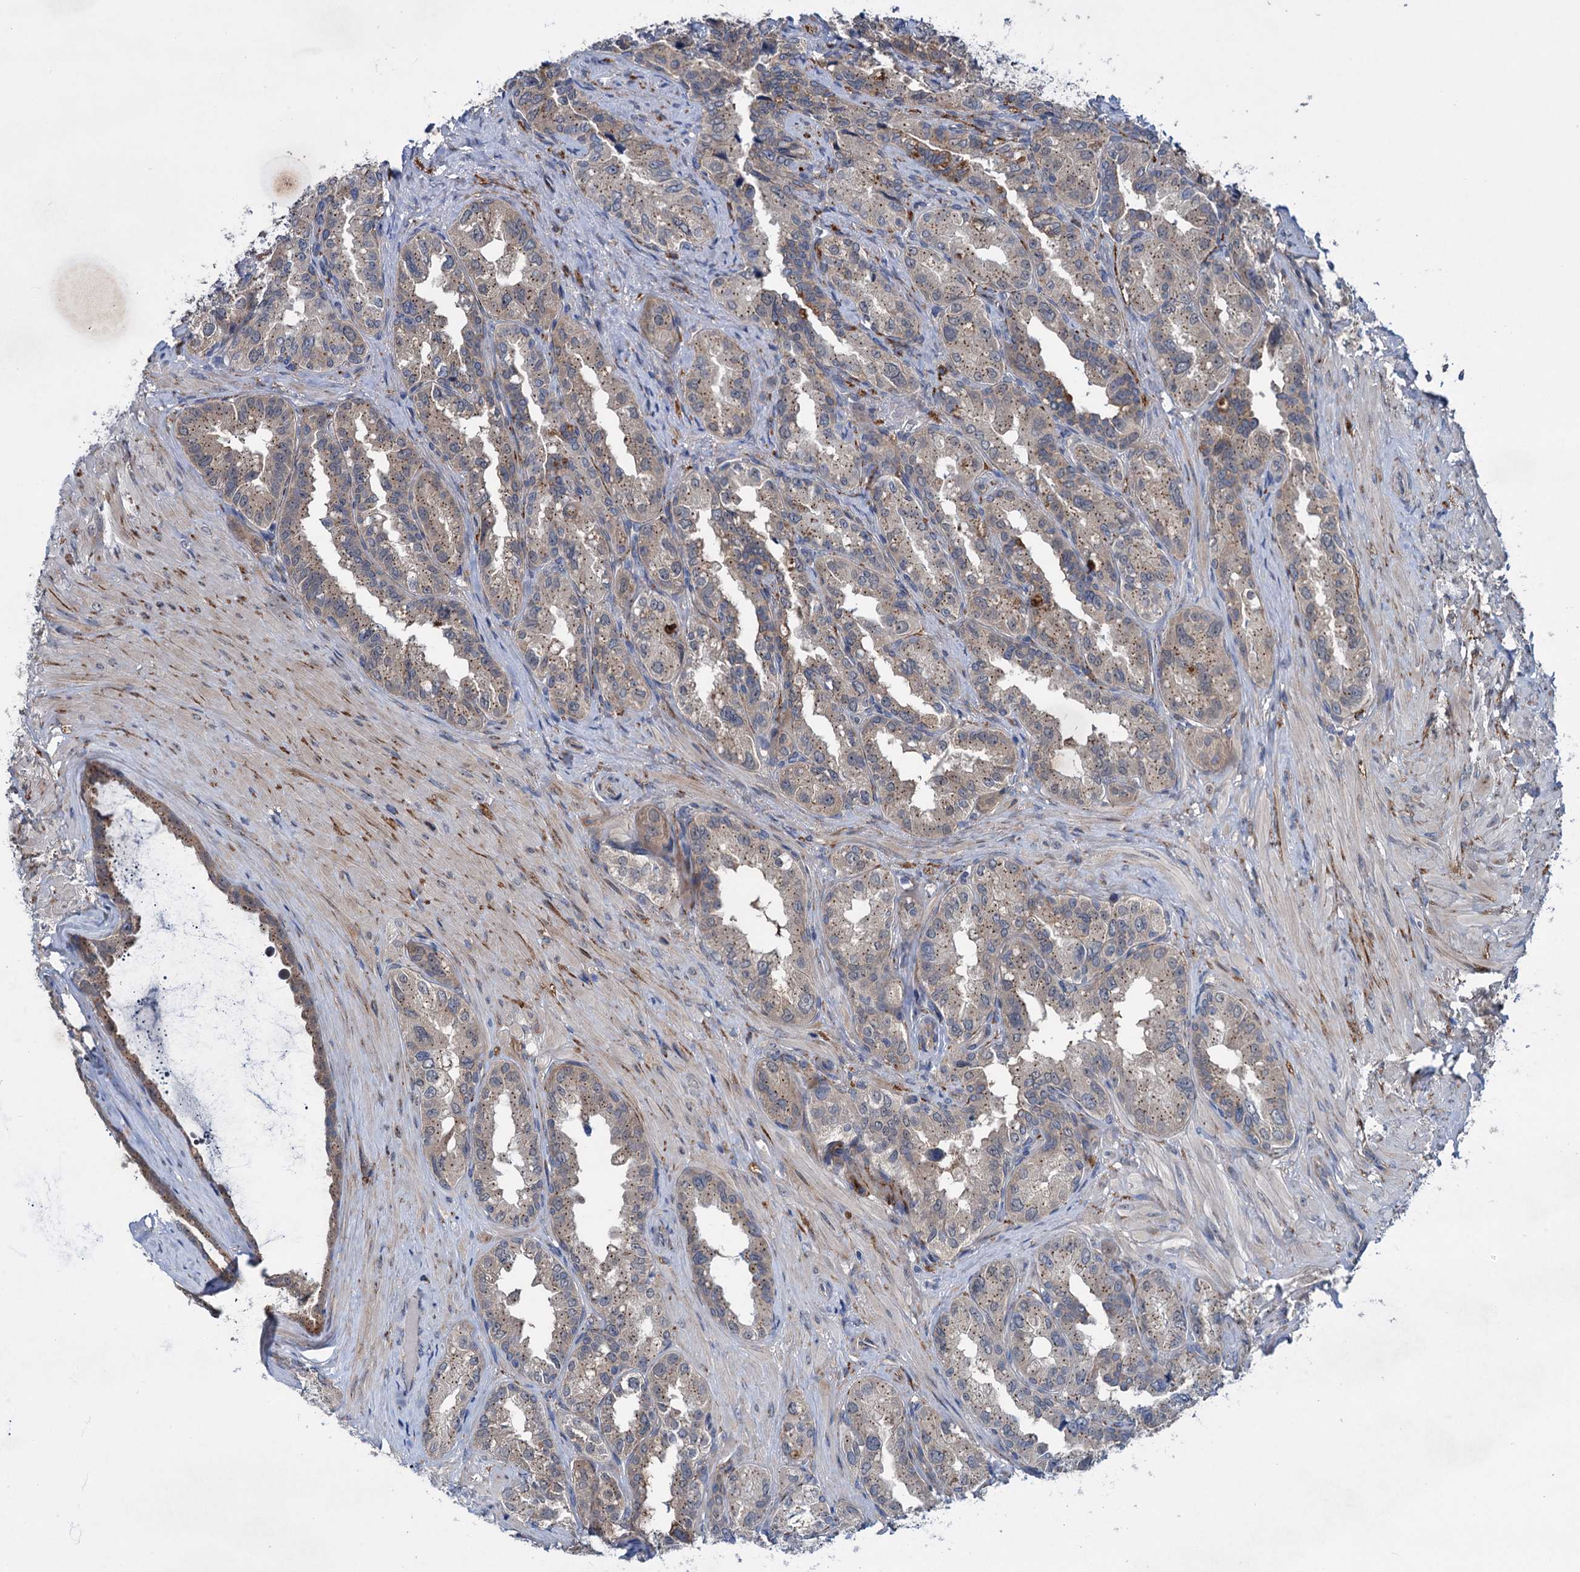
{"staining": {"intensity": "weak", "quantity": "25%-75%", "location": "cytoplasmic/membranous"}, "tissue": "seminal vesicle", "cell_type": "Glandular cells", "image_type": "normal", "snomed": [{"axis": "morphology", "description": "Normal tissue, NOS"}, {"axis": "topography", "description": "Seminal veicle"}, {"axis": "topography", "description": "Peripheral nerve tissue"}], "caption": "Immunohistochemical staining of normal human seminal vesicle exhibits 25%-75% levels of weak cytoplasmic/membranous protein positivity in about 25%-75% of glandular cells.", "gene": "EYA4", "patient": {"sex": "male", "age": 67}}